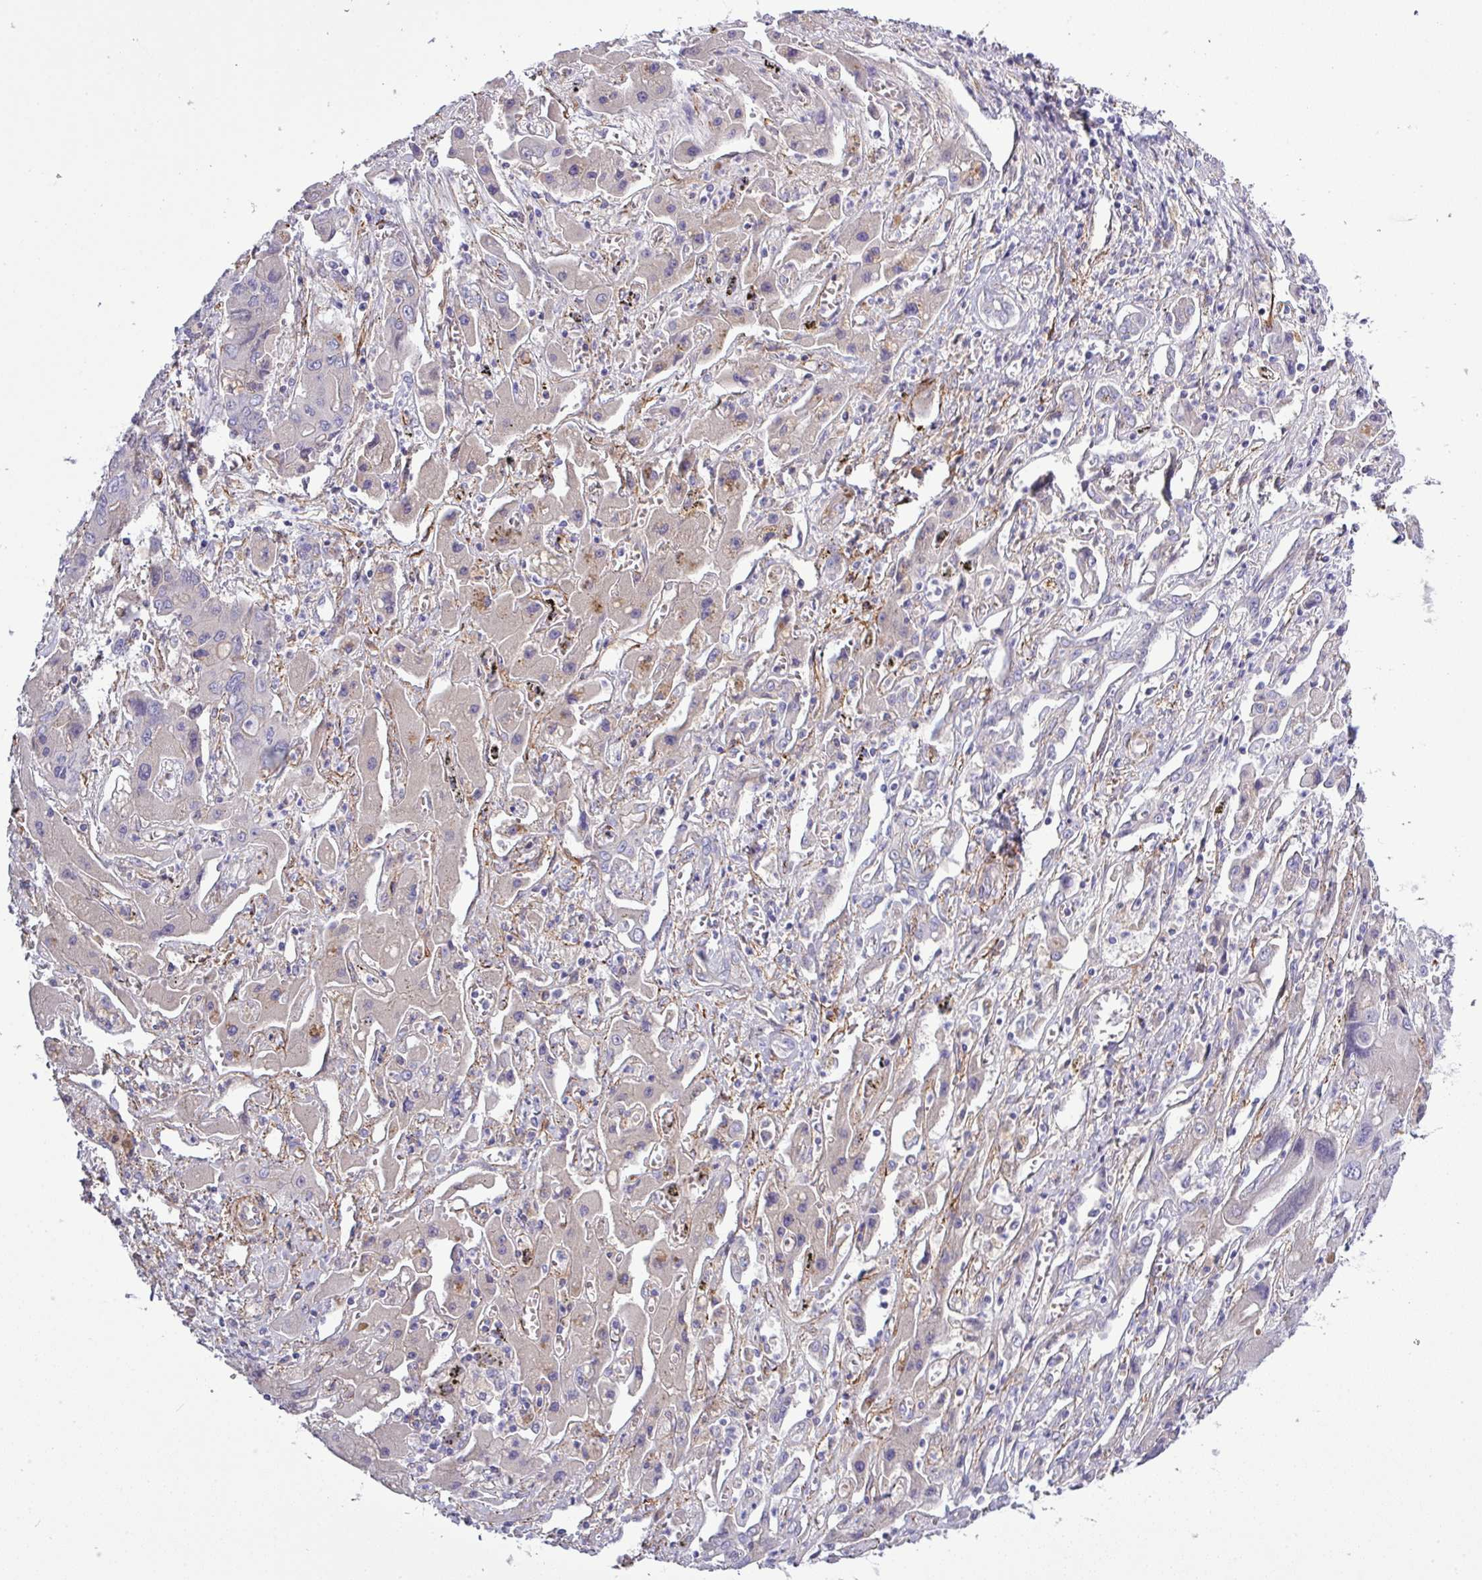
{"staining": {"intensity": "negative", "quantity": "none", "location": "none"}, "tissue": "liver cancer", "cell_type": "Tumor cells", "image_type": "cancer", "snomed": [{"axis": "morphology", "description": "Cholangiocarcinoma"}, {"axis": "topography", "description": "Liver"}], "caption": "A photomicrograph of human cholangiocarcinoma (liver) is negative for staining in tumor cells.", "gene": "PARD6A", "patient": {"sex": "male", "age": 67}}